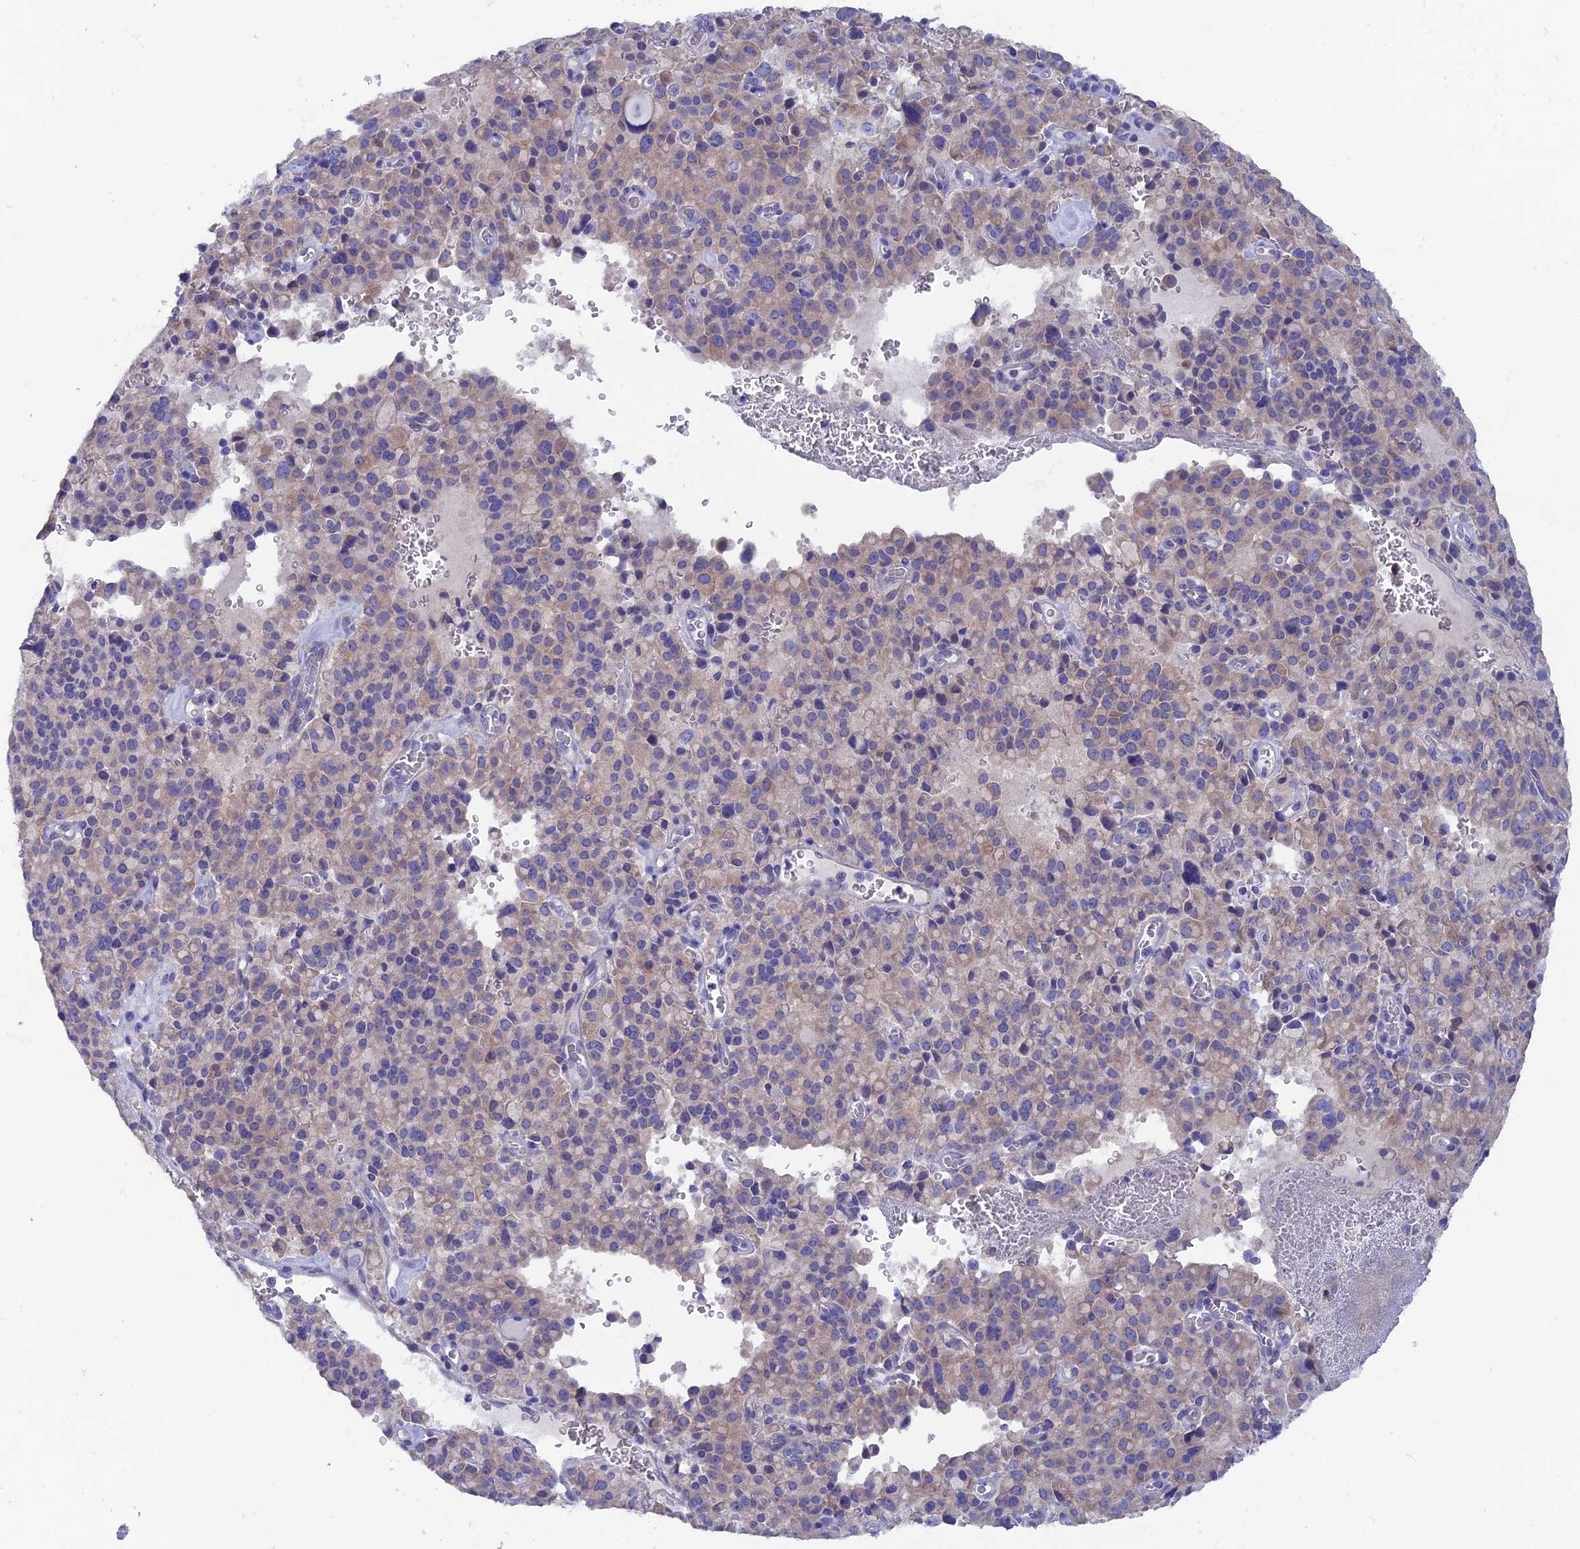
{"staining": {"intensity": "weak", "quantity": "<25%", "location": "cytoplasmic/membranous"}, "tissue": "pancreatic cancer", "cell_type": "Tumor cells", "image_type": "cancer", "snomed": [{"axis": "morphology", "description": "Adenocarcinoma, NOS"}, {"axis": "topography", "description": "Pancreas"}], "caption": "Immunohistochemistry micrograph of human pancreatic cancer (adenocarcinoma) stained for a protein (brown), which displays no positivity in tumor cells.", "gene": "AK4", "patient": {"sex": "male", "age": 65}}